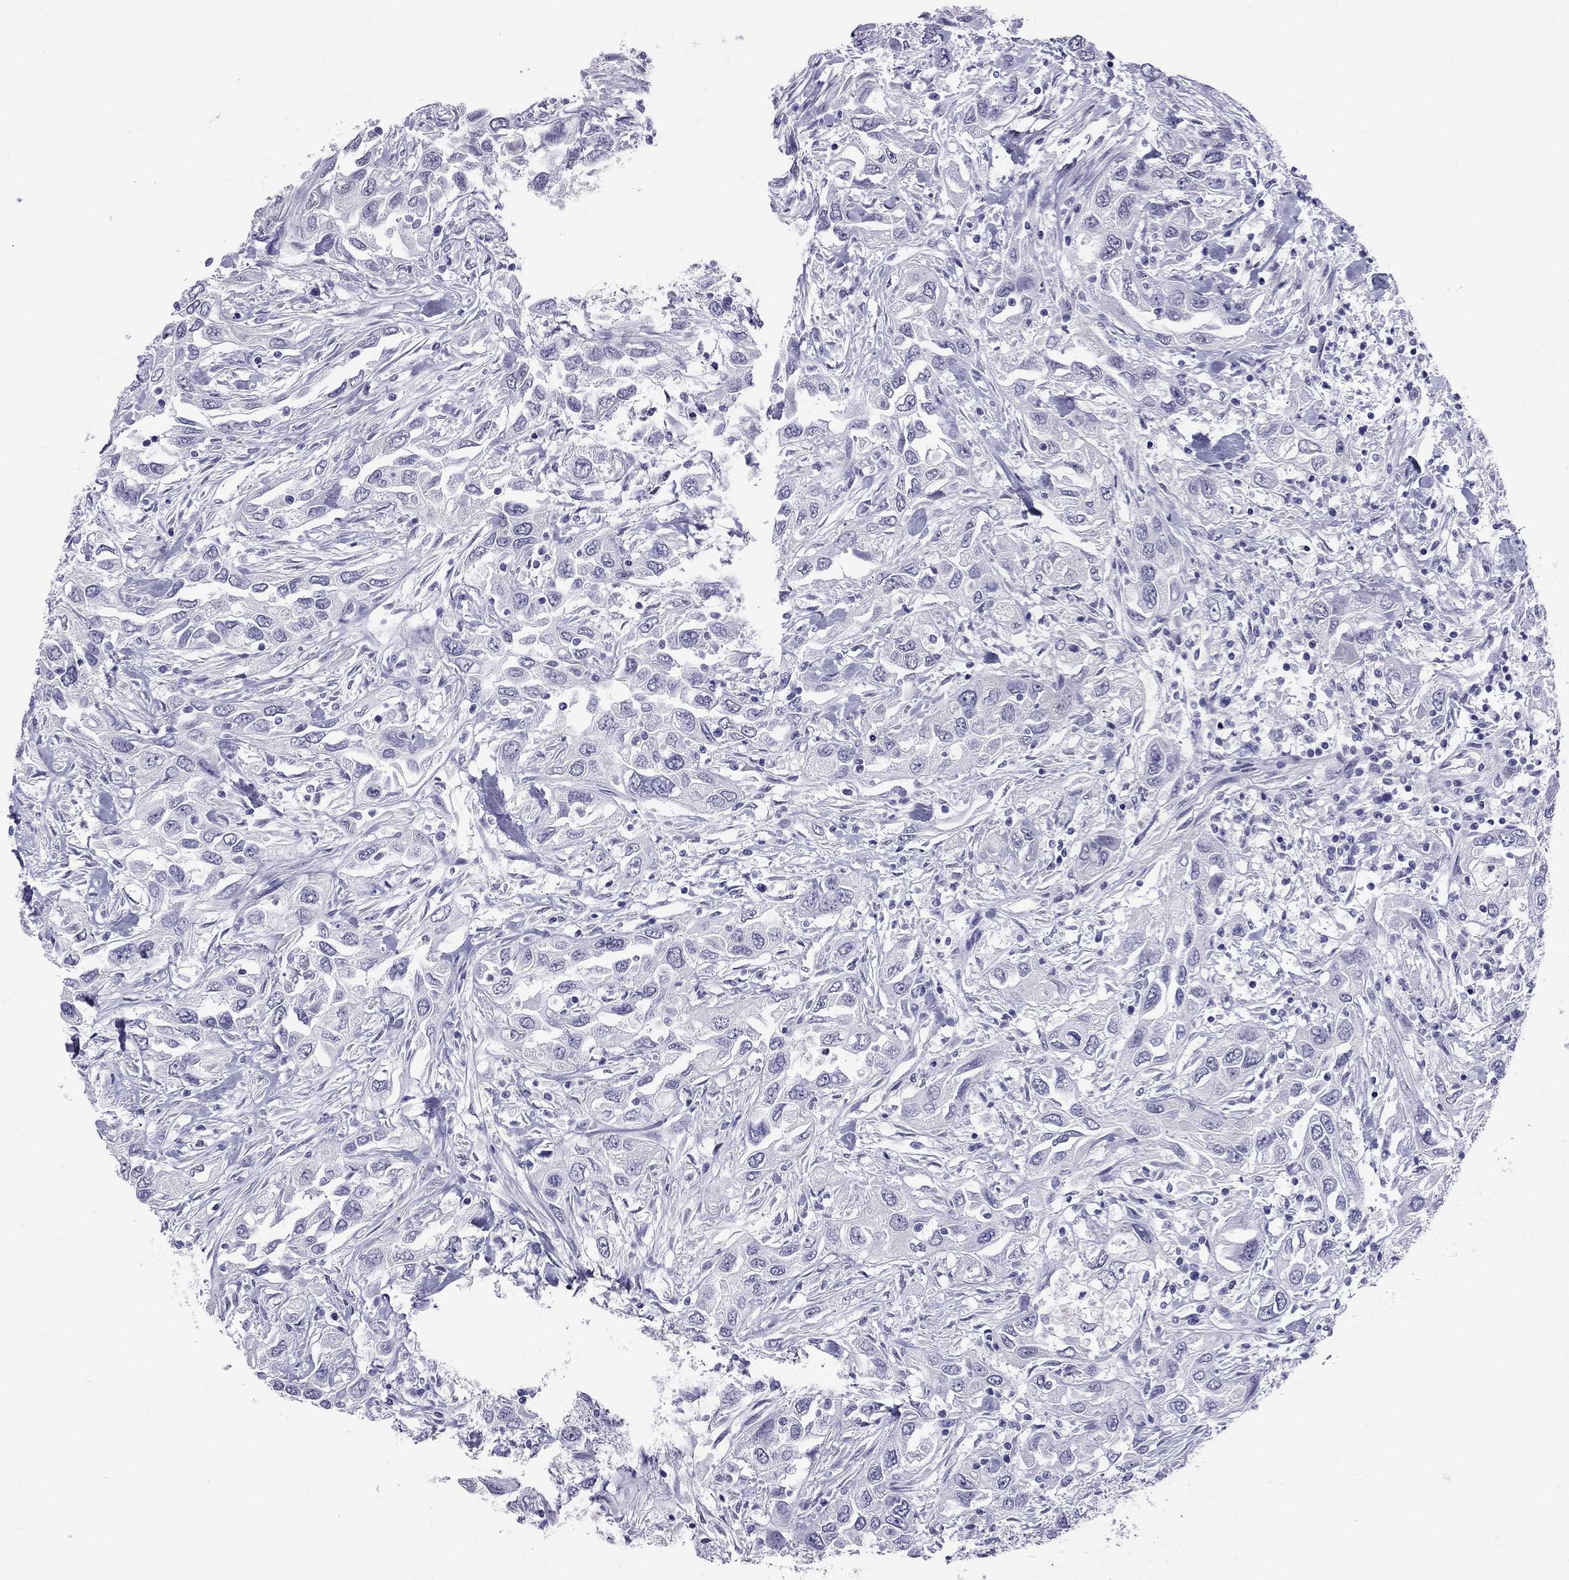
{"staining": {"intensity": "negative", "quantity": "none", "location": "none"}, "tissue": "urothelial cancer", "cell_type": "Tumor cells", "image_type": "cancer", "snomed": [{"axis": "morphology", "description": "Urothelial carcinoma, High grade"}, {"axis": "topography", "description": "Urinary bladder"}], "caption": "This is a photomicrograph of immunohistochemistry staining of urothelial cancer, which shows no expression in tumor cells.", "gene": "CROCC2", "patient": {"sex": "male", "age": 76}}